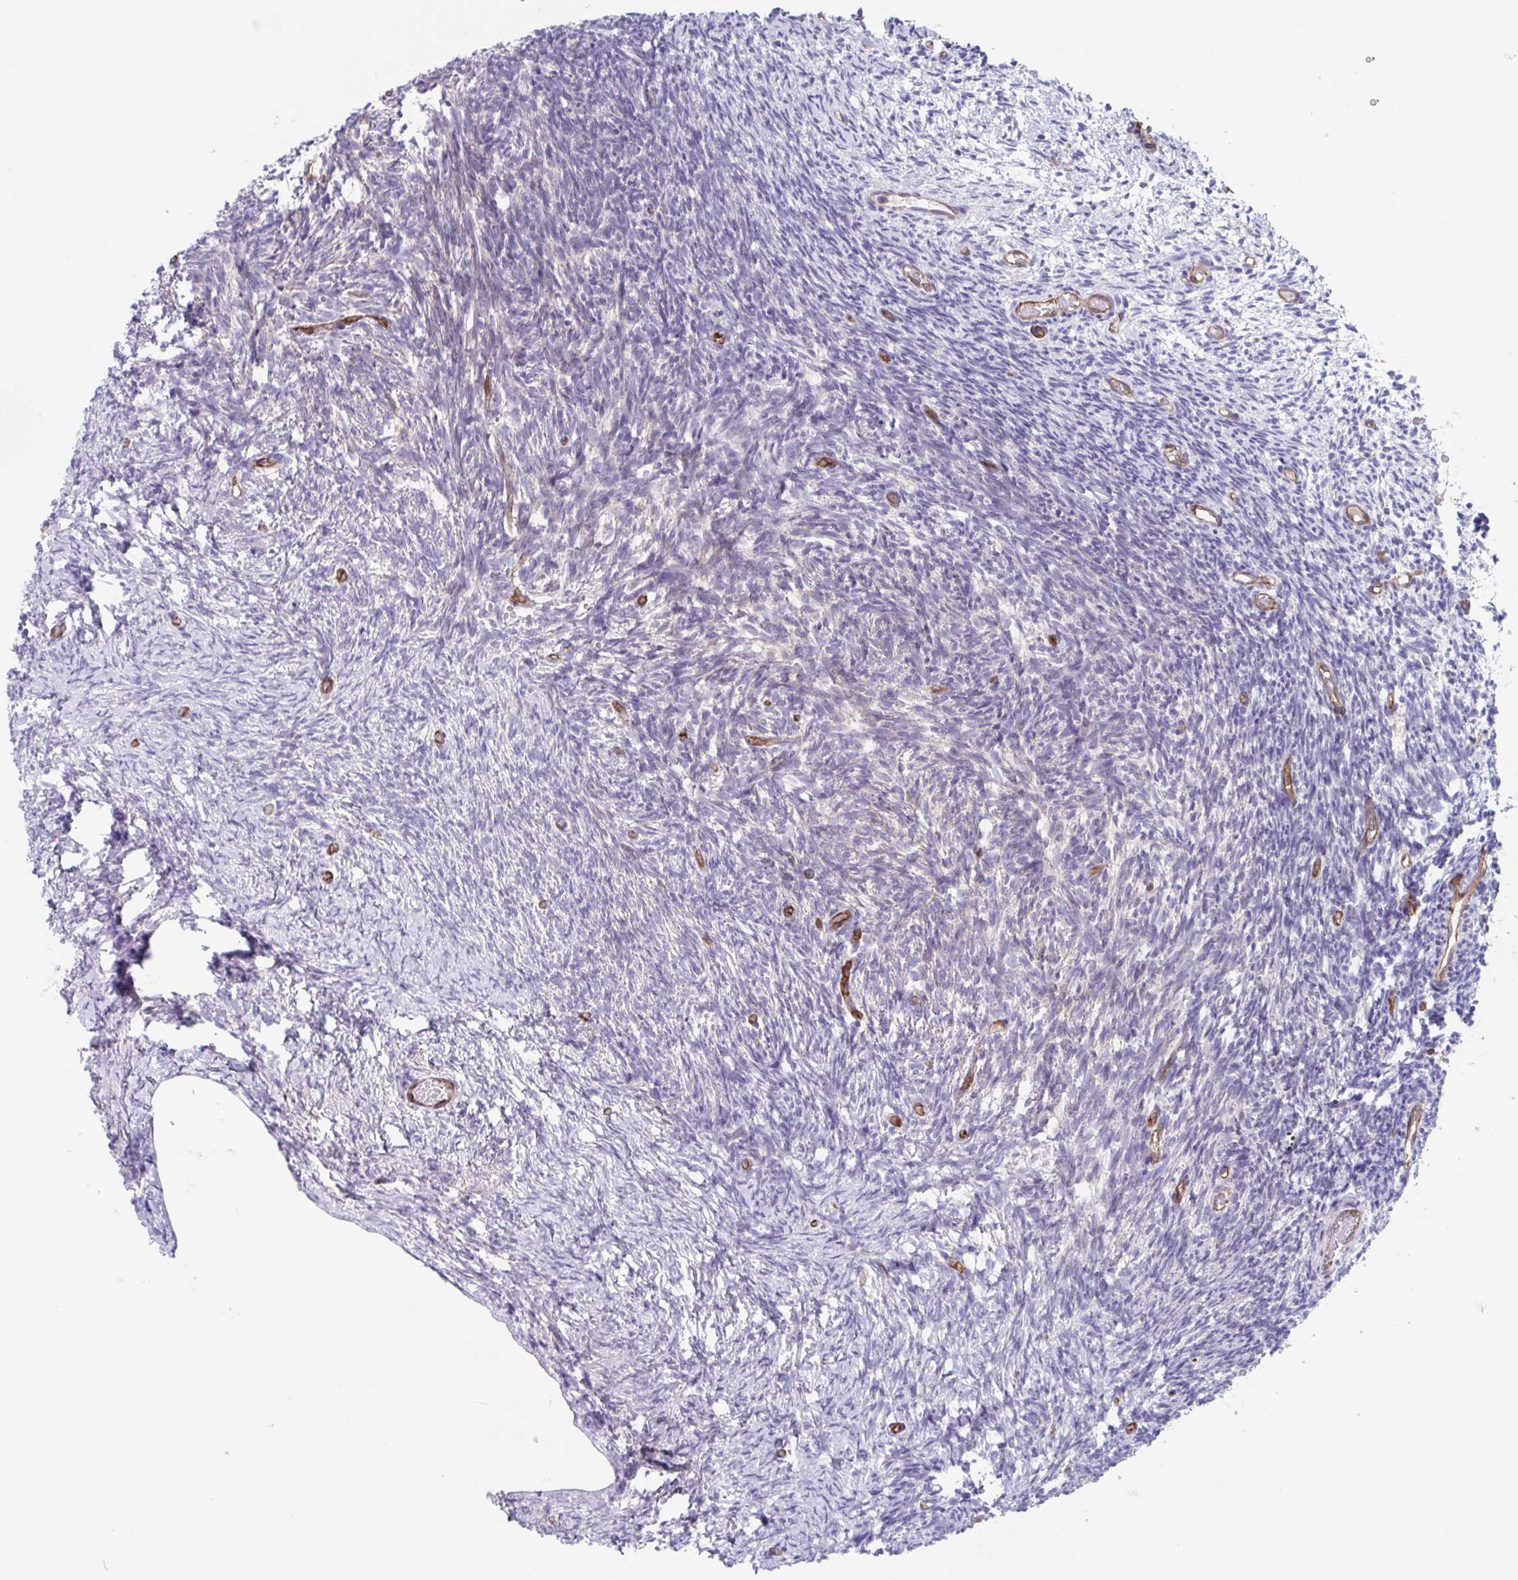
{"staining": {"intensity": "weak", "quantity": ">75%", "location": "cytoplasmic/membranous"}, "tissue": "ovary", "cell_type": "Follicle cells", "image_type": "normal", "snomed": [{"axis": "morphology", "description": "Normal tissue, NOS"}, {"axis": "topography", "description": "Ovary"}], "caption": "Brown immunohistochemical staining in normal human ovary displays weak cytoplasmic/membranous staining in approximately >75% of follicle cells.", "gene": "EHD4", "patient": {"sex": "female", "age": 39}}